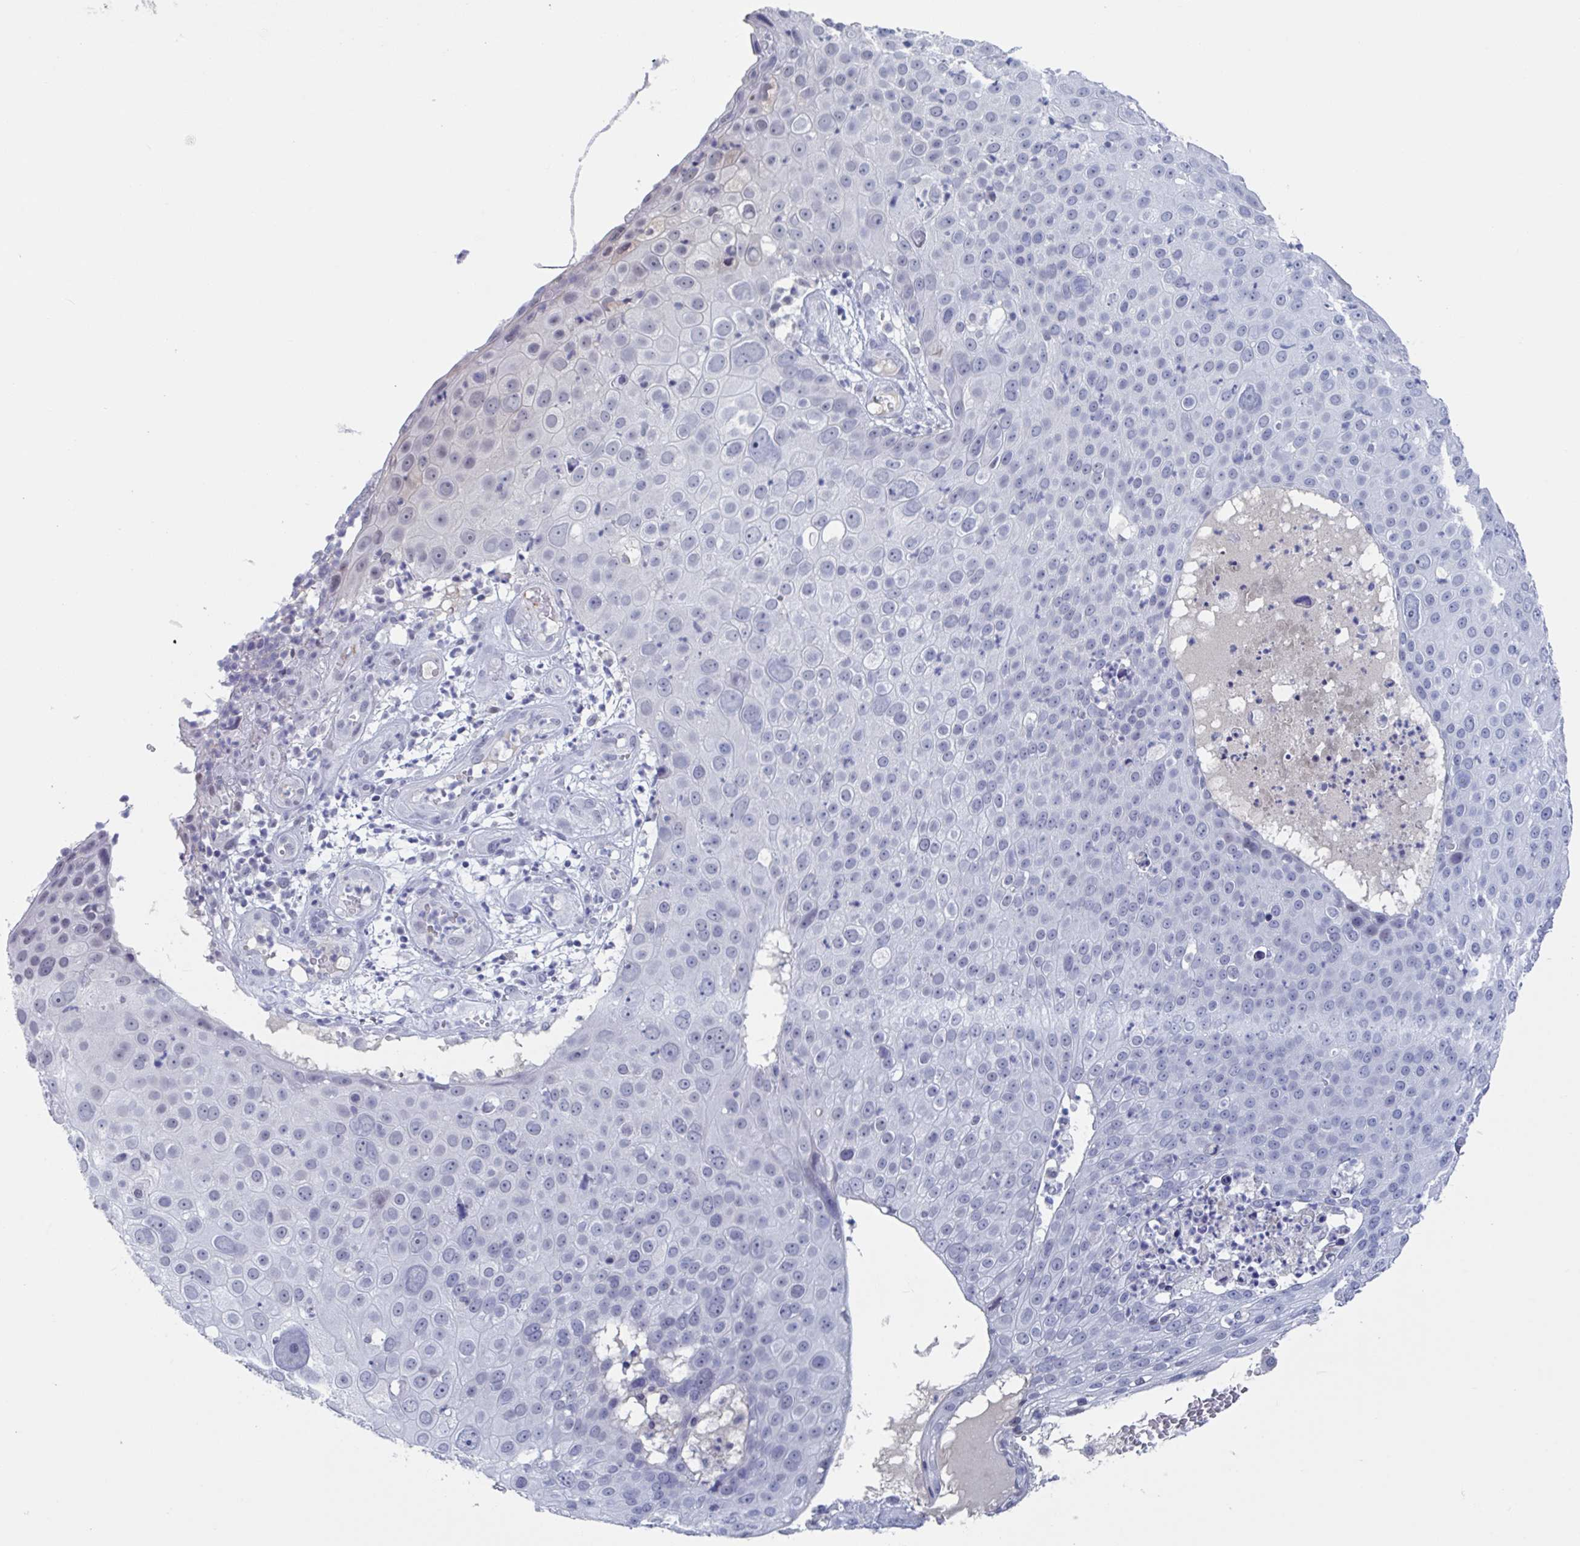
{"staining": {"intensity": "negative", "quantity": "none", "location": "none"}, "tissue": "skin cancer", "cell_type": "Tumor cells", "image_type": "cancer", "snomed": [{"axis": "morphology", "description": "Squamous cell carcinoma, NOS"}, {"axis": "topography", "description": "Skin"}], "caption": "Protein analysis of skin squamous cell carcinoma shows no significant staining in tumor cells. (Stains: DAB immunohistochemistry with hematoxylin counter stain, Microscopy: brightfield microscopy at high magnification).", "gene": "KDM4D", "patient": {"sex": "male", "age": 71}}